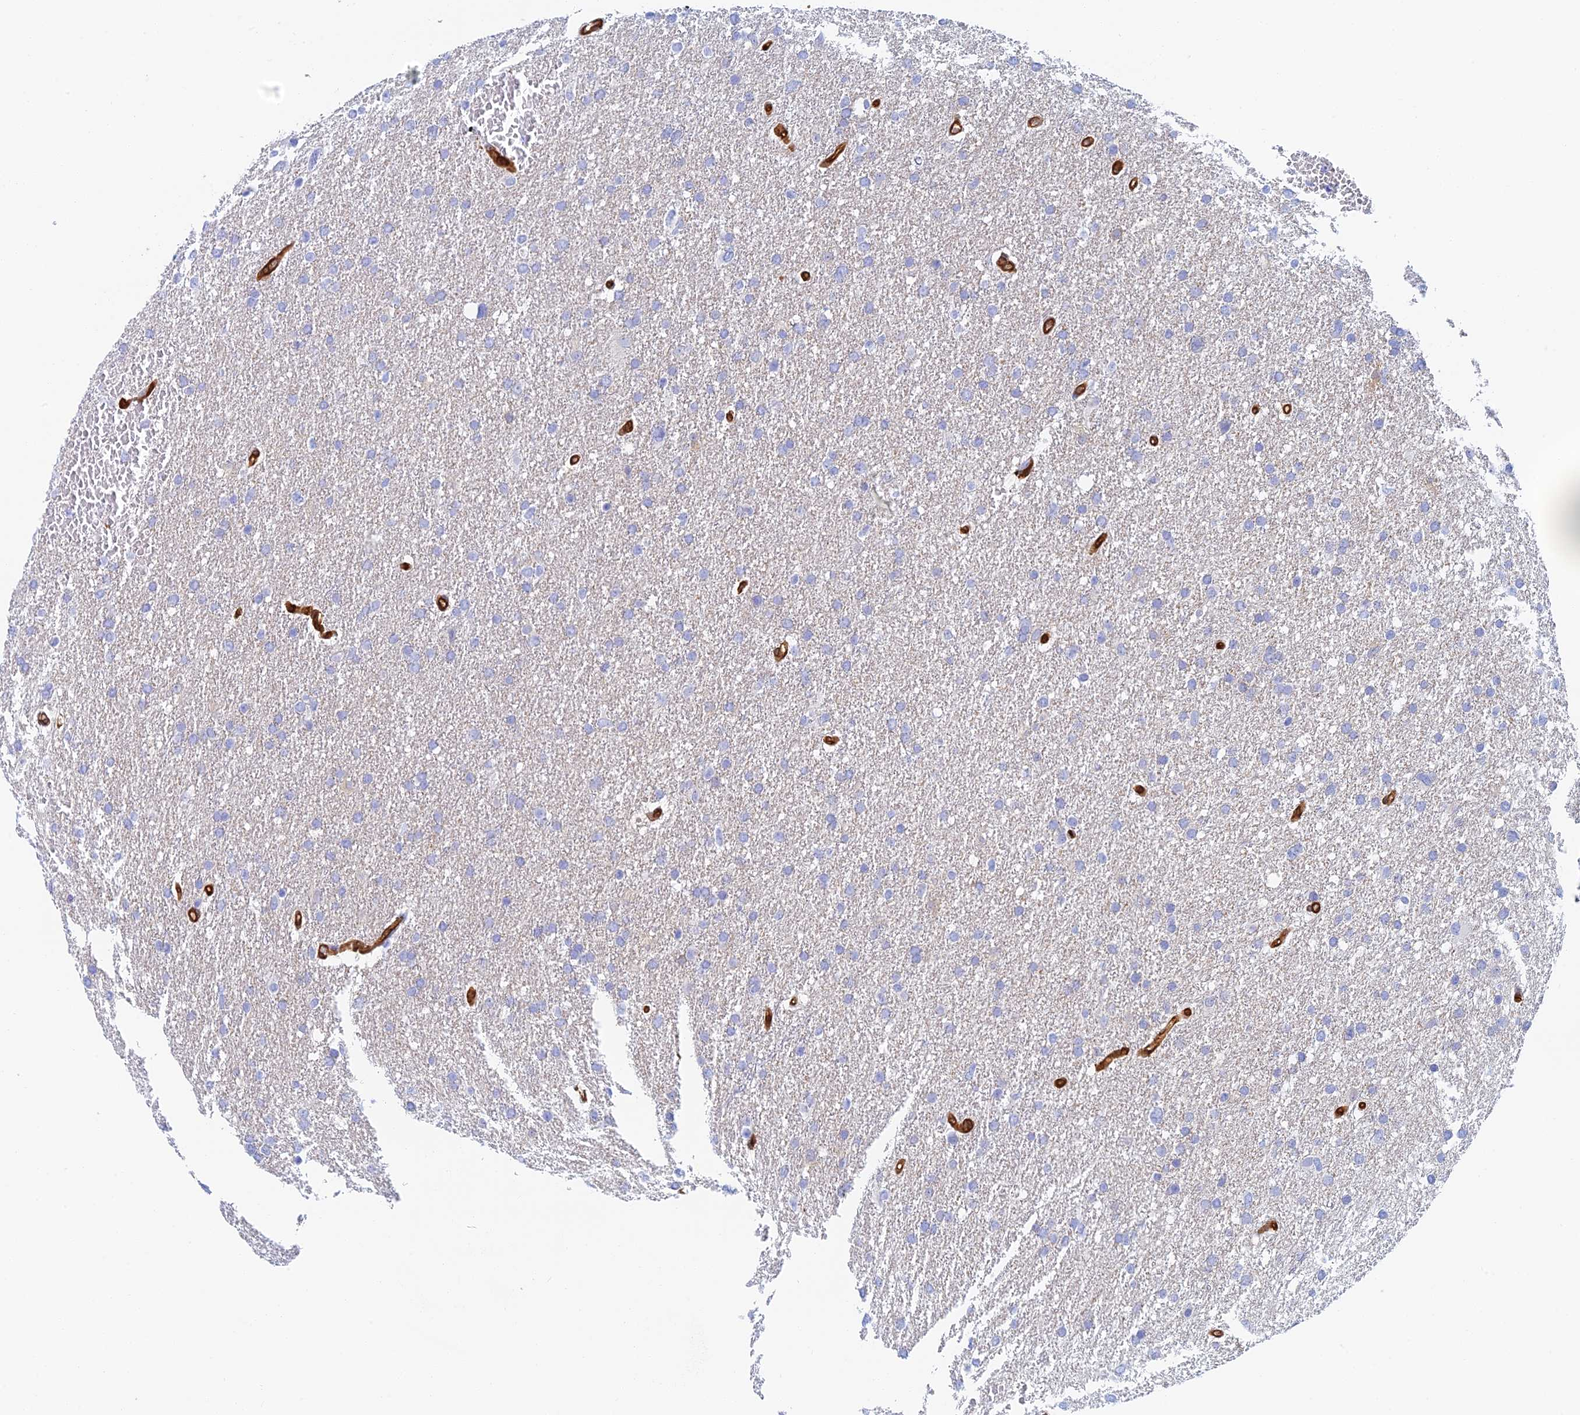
{"staining": {"intensity": "negative", "quantity": "none", "location": "none"}, "tissue": "glioma", "cell_type": "Tumor cells", "image_type": "cancer", "snomed": [{"axis": "morphology", "description": "Glioma, malignant, High grade"}, {"axis": "topography", "description": "Cerebral cortex"}], "caption": "This is an immunohistochemistry (IHC) image of glioma. There is no staining in tumor cells.", "gene": "CRIP2", "patient": {"sex": "female", "age": 36}}